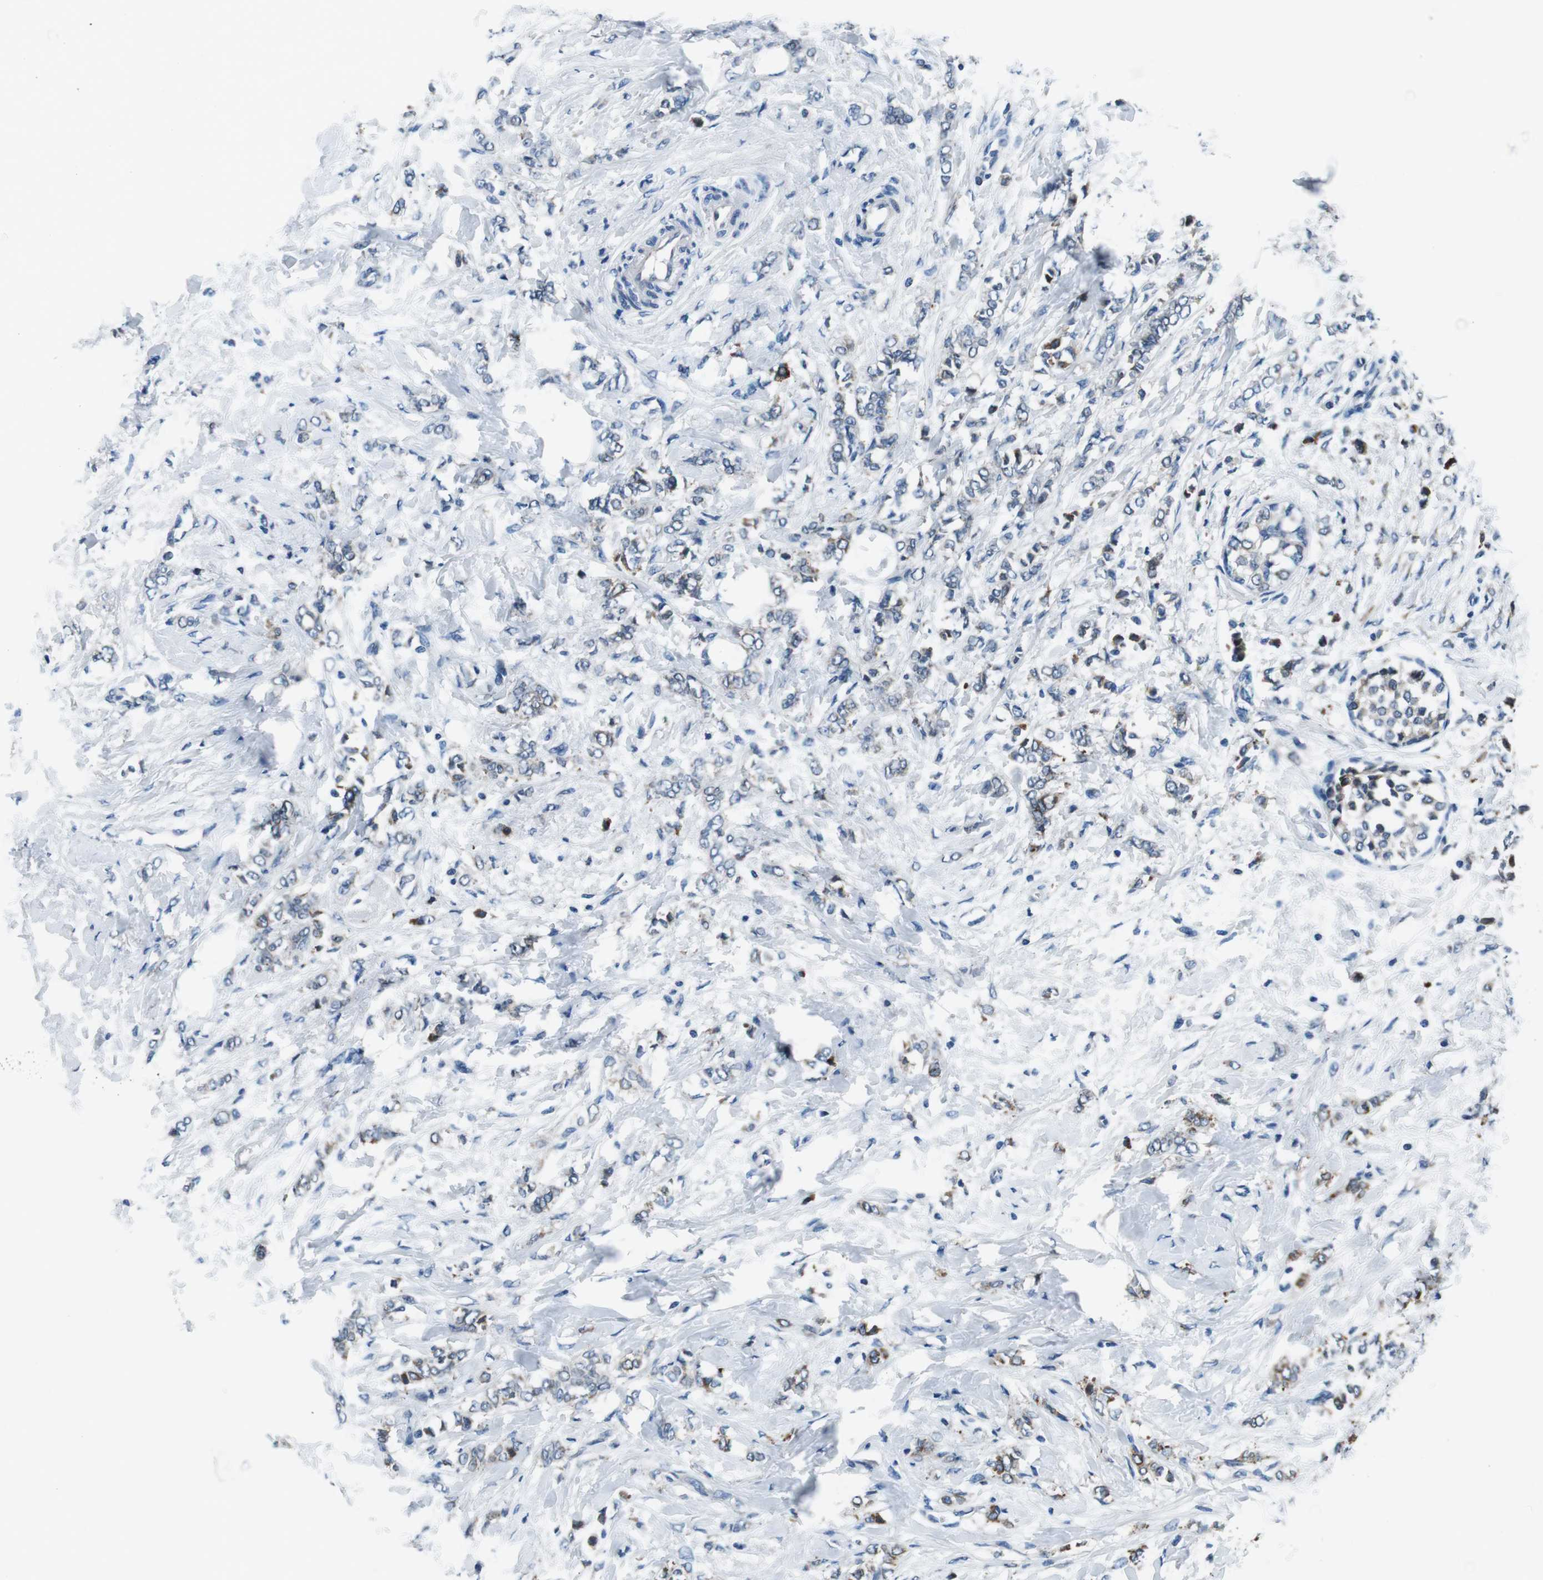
{"staining": {"intensity": "moderate", "quantity": "25%-75%", "location": "cytoplasmic/membranous"}, "tissue": "breast cancer", "cell_type": "Tumor cells", "image_type": "cancer", "snomed": [{"axis": "morphology", "description": "Lobular carcinoma, in situ"}, {"axis": "morphology", "description": "Lobular carcinoma"}, {"axis": "topography", "description": "Breast"}], "caption": "Moderate cytoplasmic/membranous staining is present in approximately 25%-75% of tumor cells in breast lobular carcinoma in situ.", "gene": "NUCB2", "patient": {"sex": "female", "age": 41}}